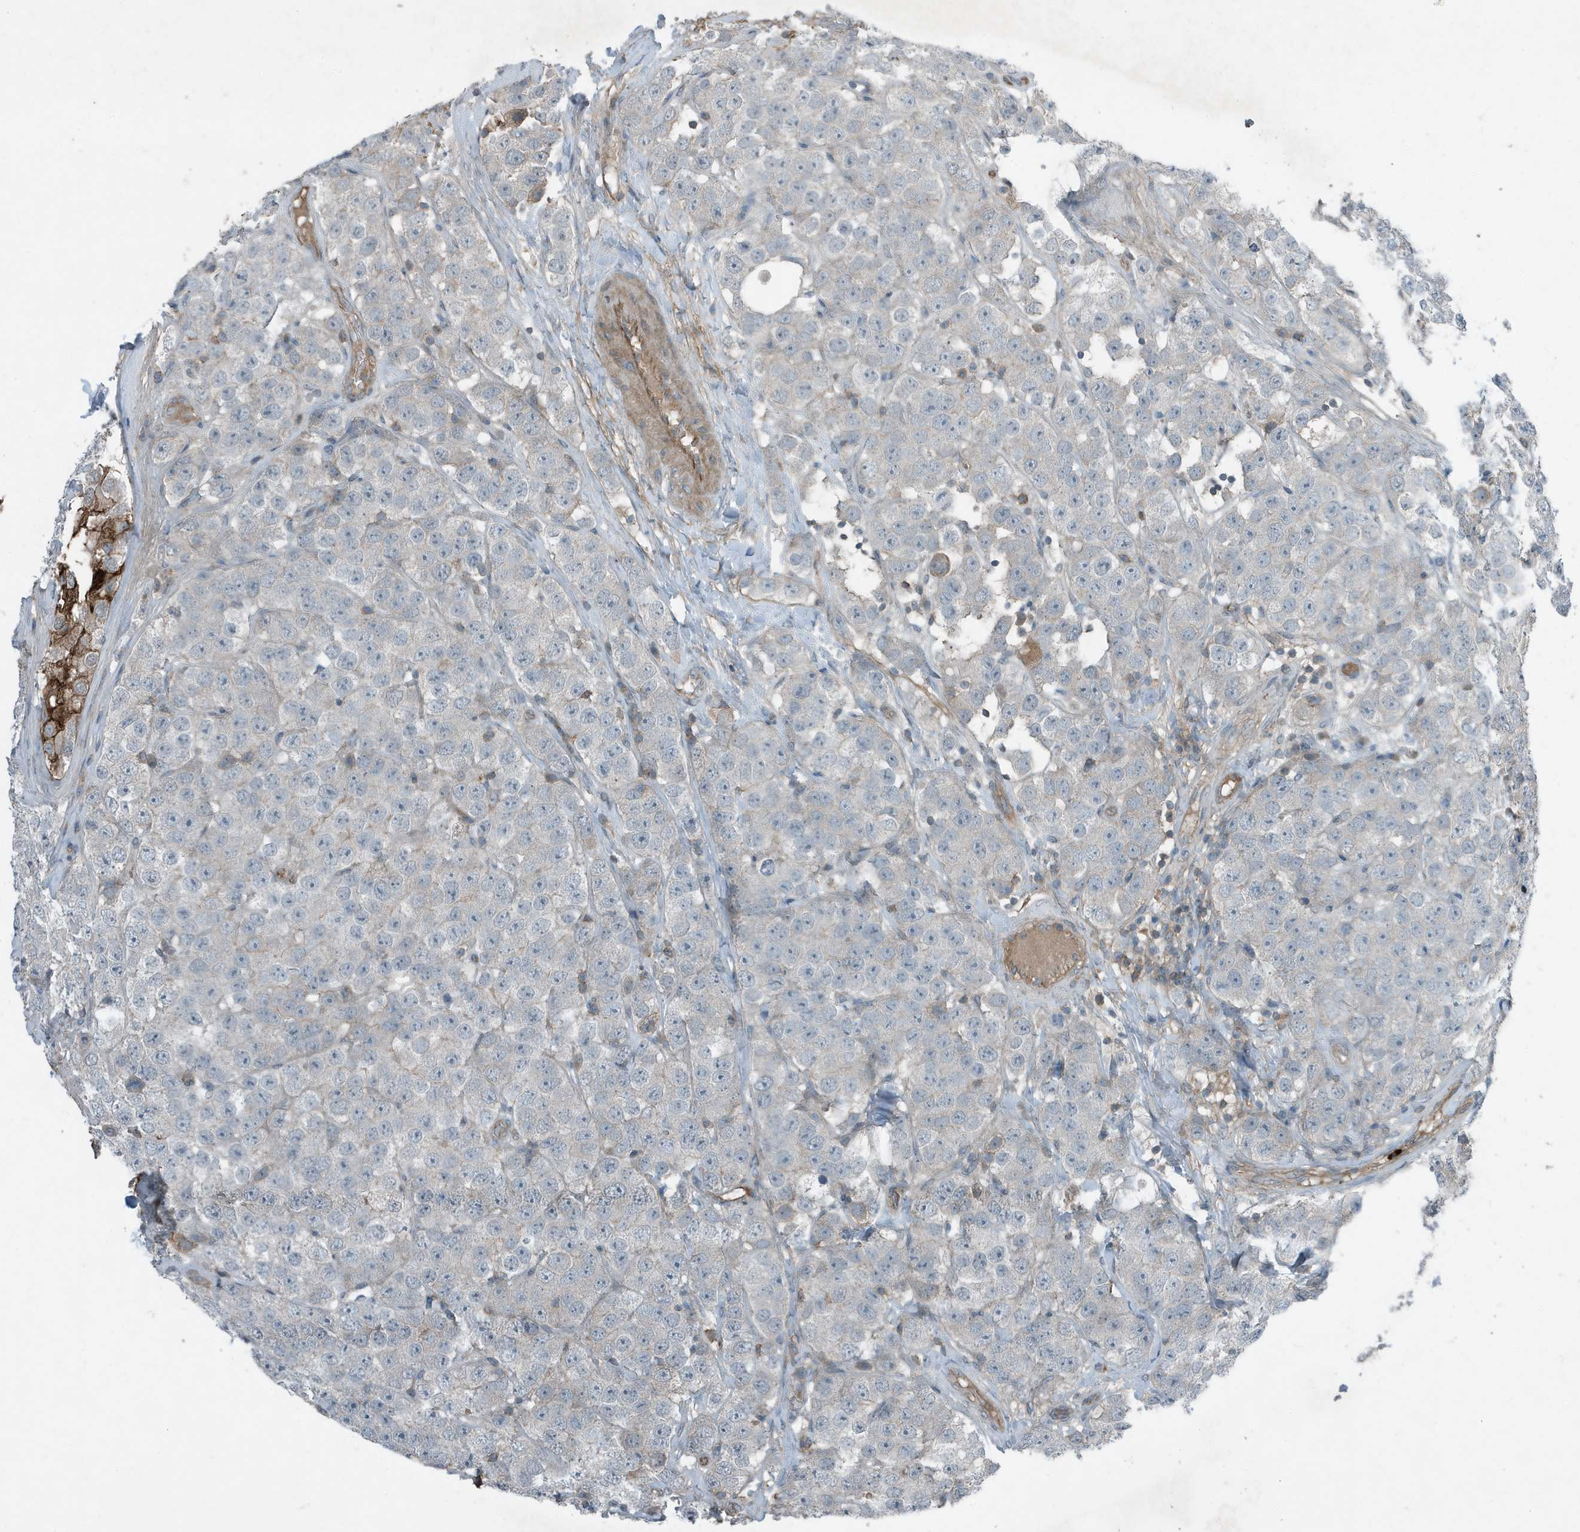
{"staining": {"intensity": "negative", "quantity": "none", "location": "none"}, "tissue": "testis cancer", "cell_type": "Tumor cells", "image_type": "cancer", "snomed": [{"axis": "morphology", "description": "Seminoma, NOS"}, {"axis": "topography", "description": "Testis"}], "caption": "The IHC histopathology image has no significant staining in tumor cells of testis cancer tissue.", "gene": "DAPP1", "patient": {"sex": "male", "age": 28}}